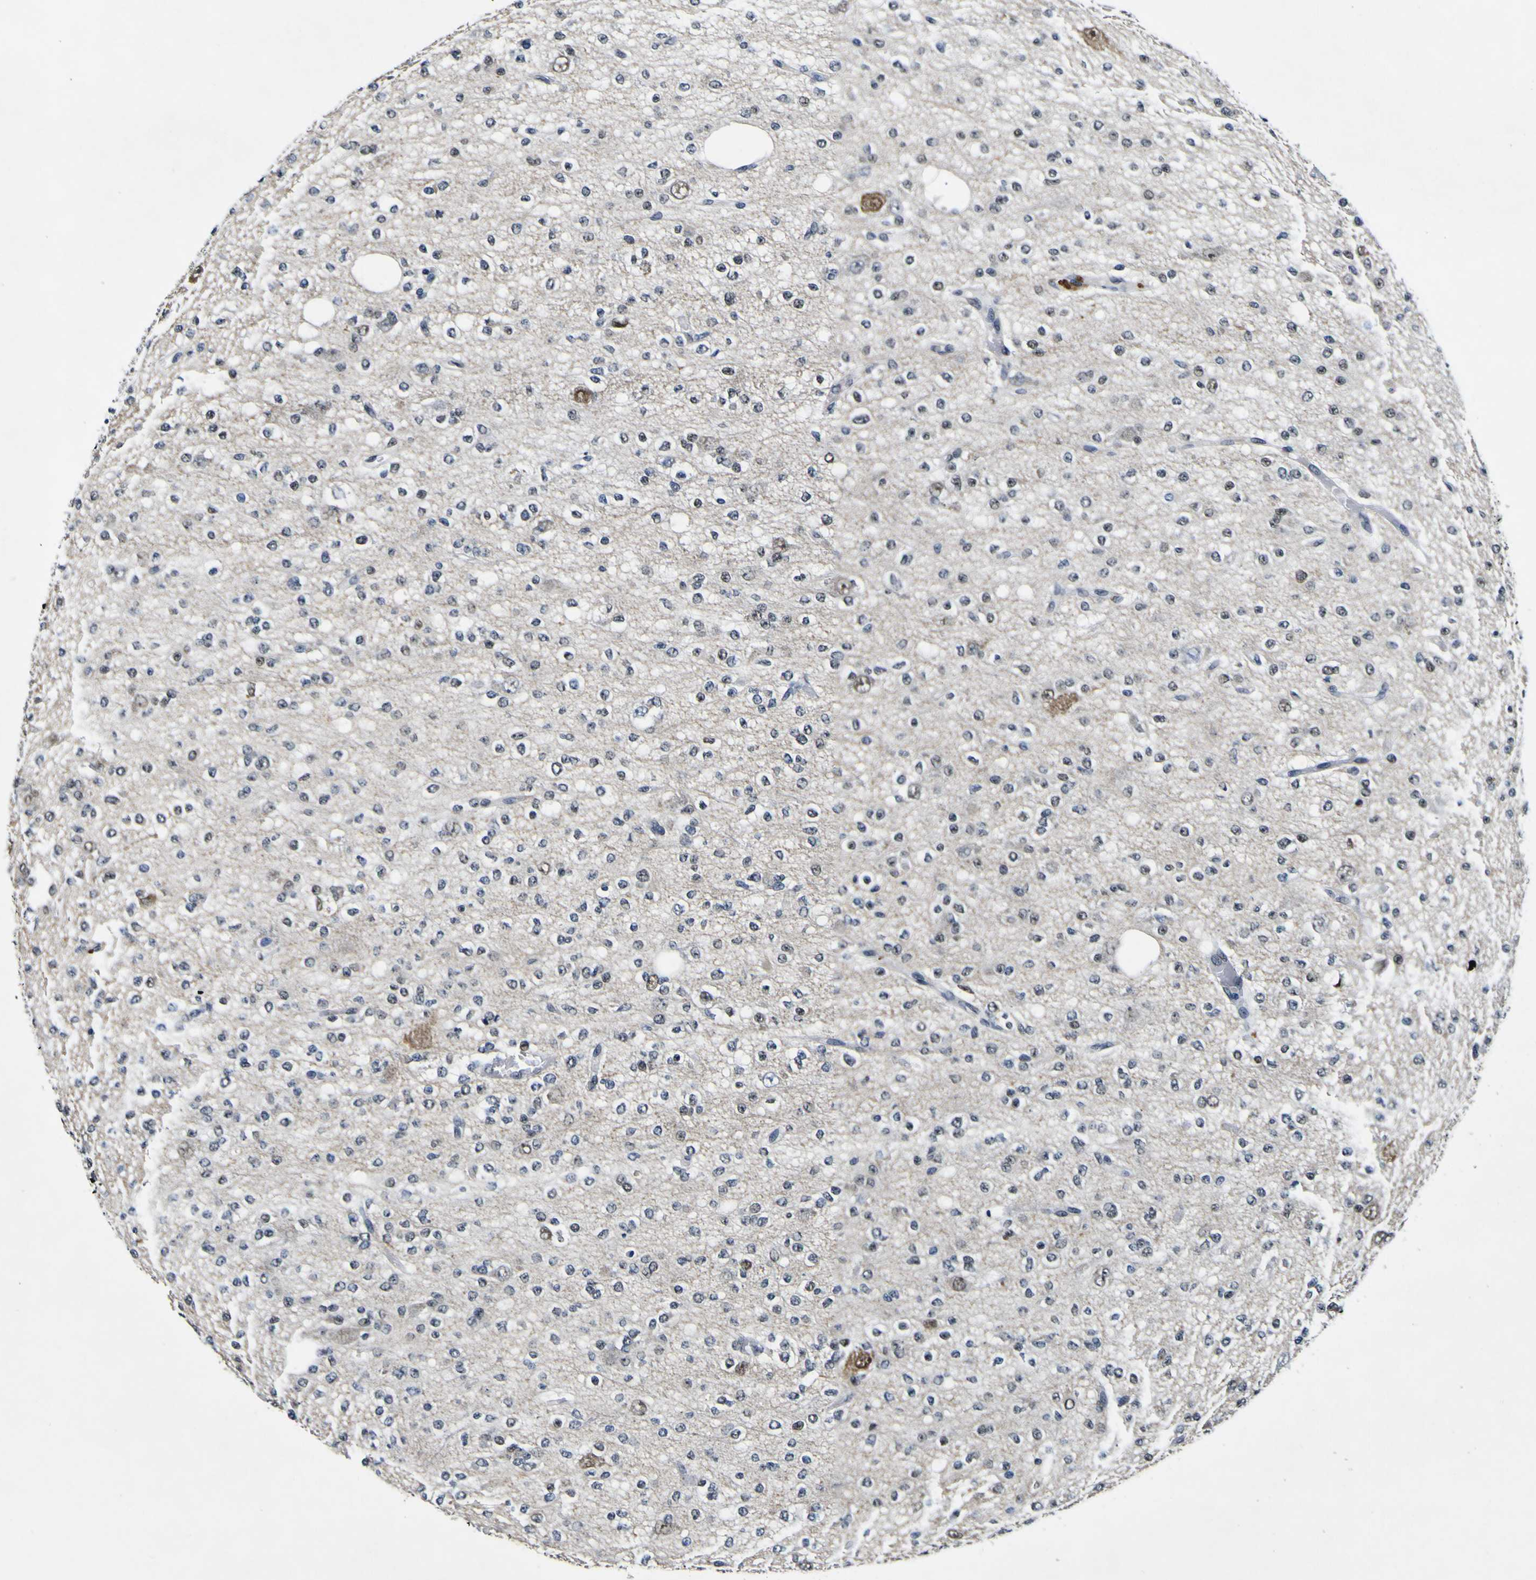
{"staining": {"intensity": "weak", "quantity": "<25%", "location": "nuclear"}, "tissue": "glioma", "cell_type": "Tumor cells", "image_type": "cancer", "snomed": [{"axis": "morphology", "description": "Glioma, malignant, Low grade"}, {"axis": "topography", "description": "Brain"}], "caption": "This micrograph is of glioma stained with immunohistochemistry (IHC) to label a protein in brown with the nuclei are counter-stained blue. There is no staining in tumor cells. (DAB IHC visualized using brightfield microscopy, high magnification).", "gene": "CUL4B", "patient": {"sex": "male", "age": 38}}